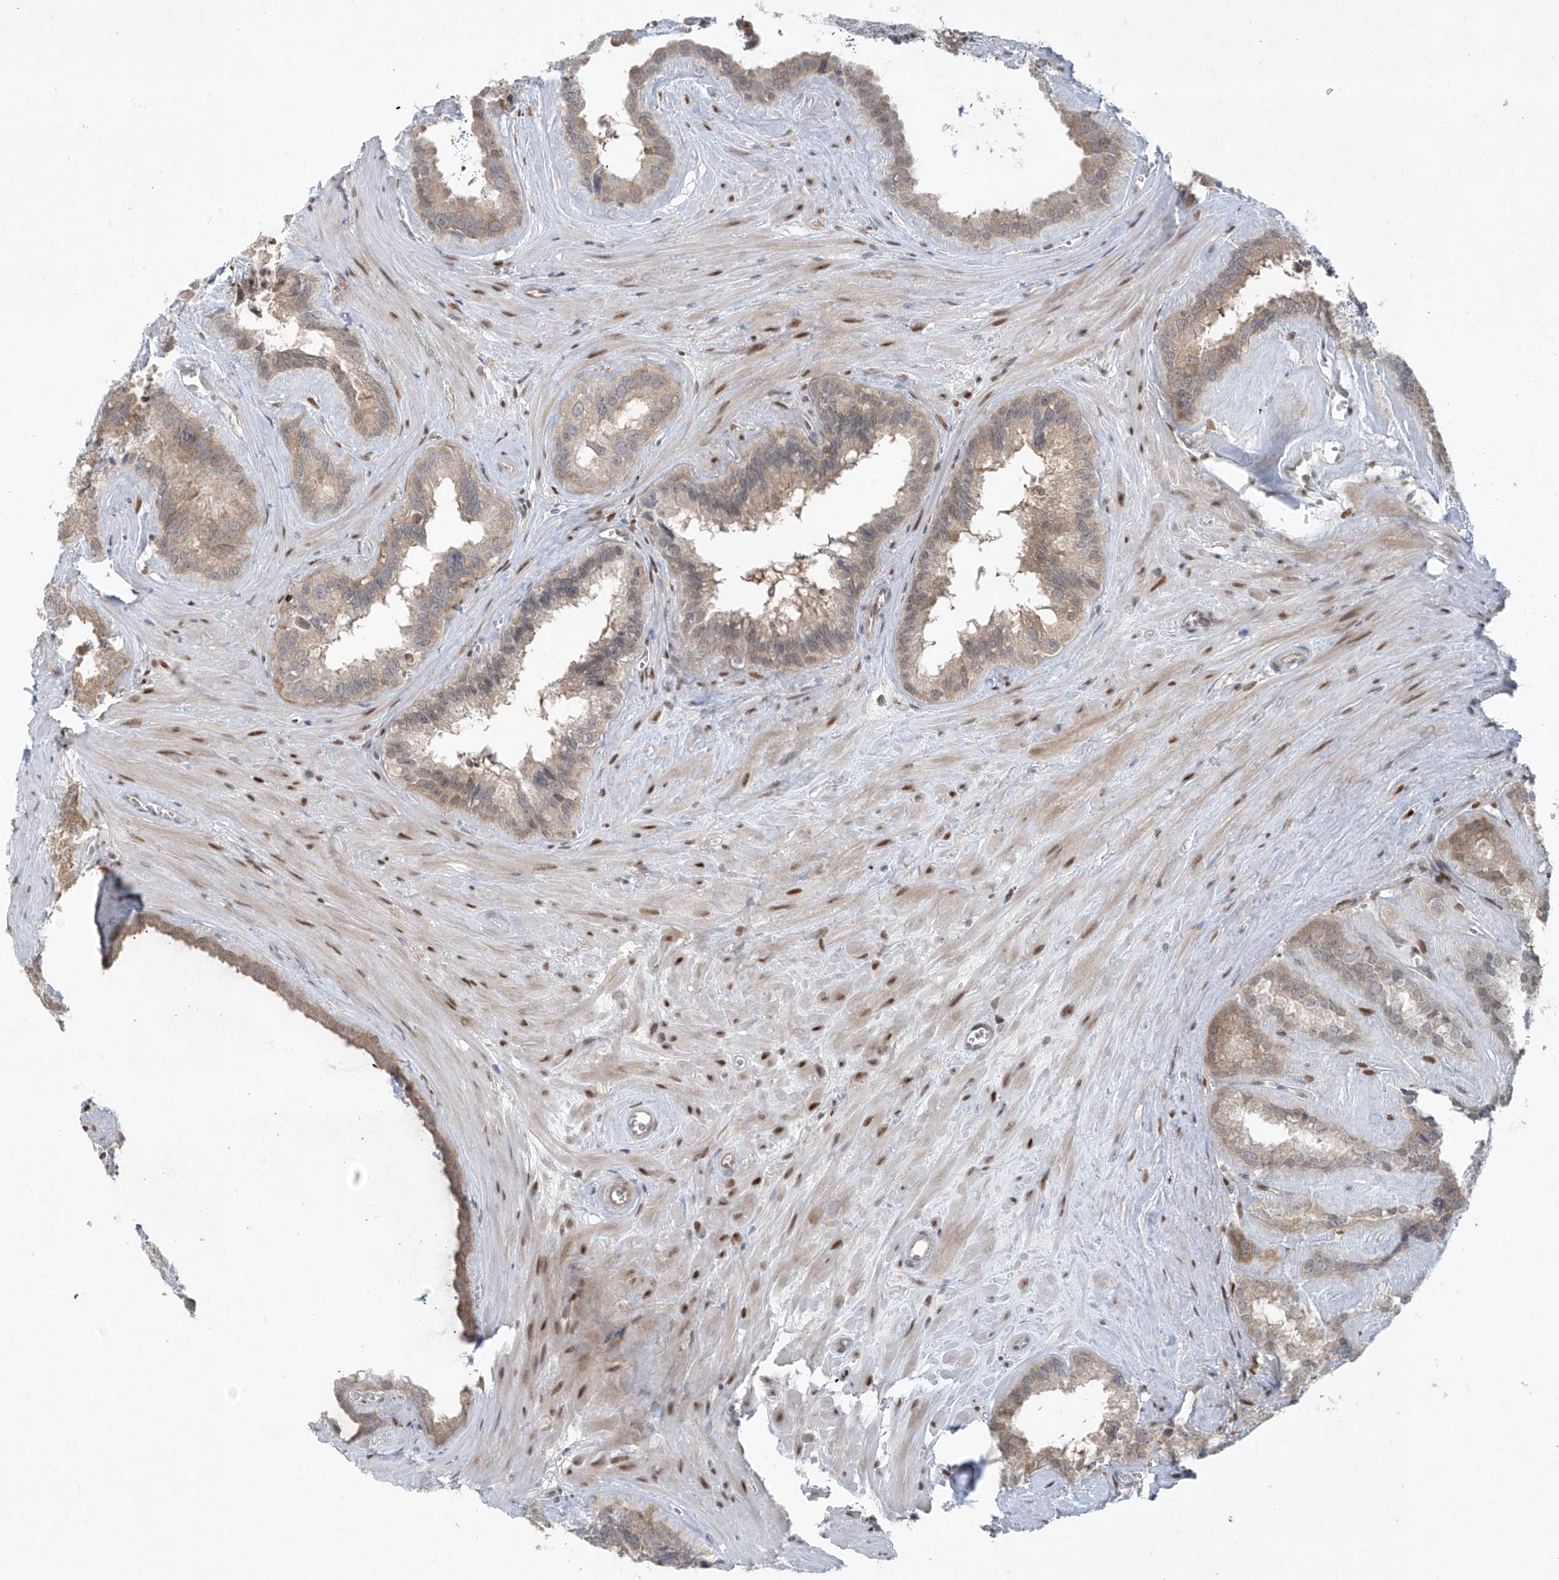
{"staining": {"intensity": "moderate", "quantity": "25%-75%", "location": "cytoplasmic/membranous"}, "tissue": "seminal vesicle", "cell_type": "Glandular cells", "image_type": "normal", "snomed": [{"axis": "morphology", "description": "Normal tissue, NOS"}, {"axis": "topography", "description": "Prostate"}, {"axis": "topography", "description": "Seminal veicle"}], "caption": "Human seminal vesicle stained for a protein (brown) demonstrates moderate cytoplasmic/membranous positive positivity in approximately 25%-75% of glandular cells.", "gene": "PPAT", "patient": {"sex": "male", "age": 59}}